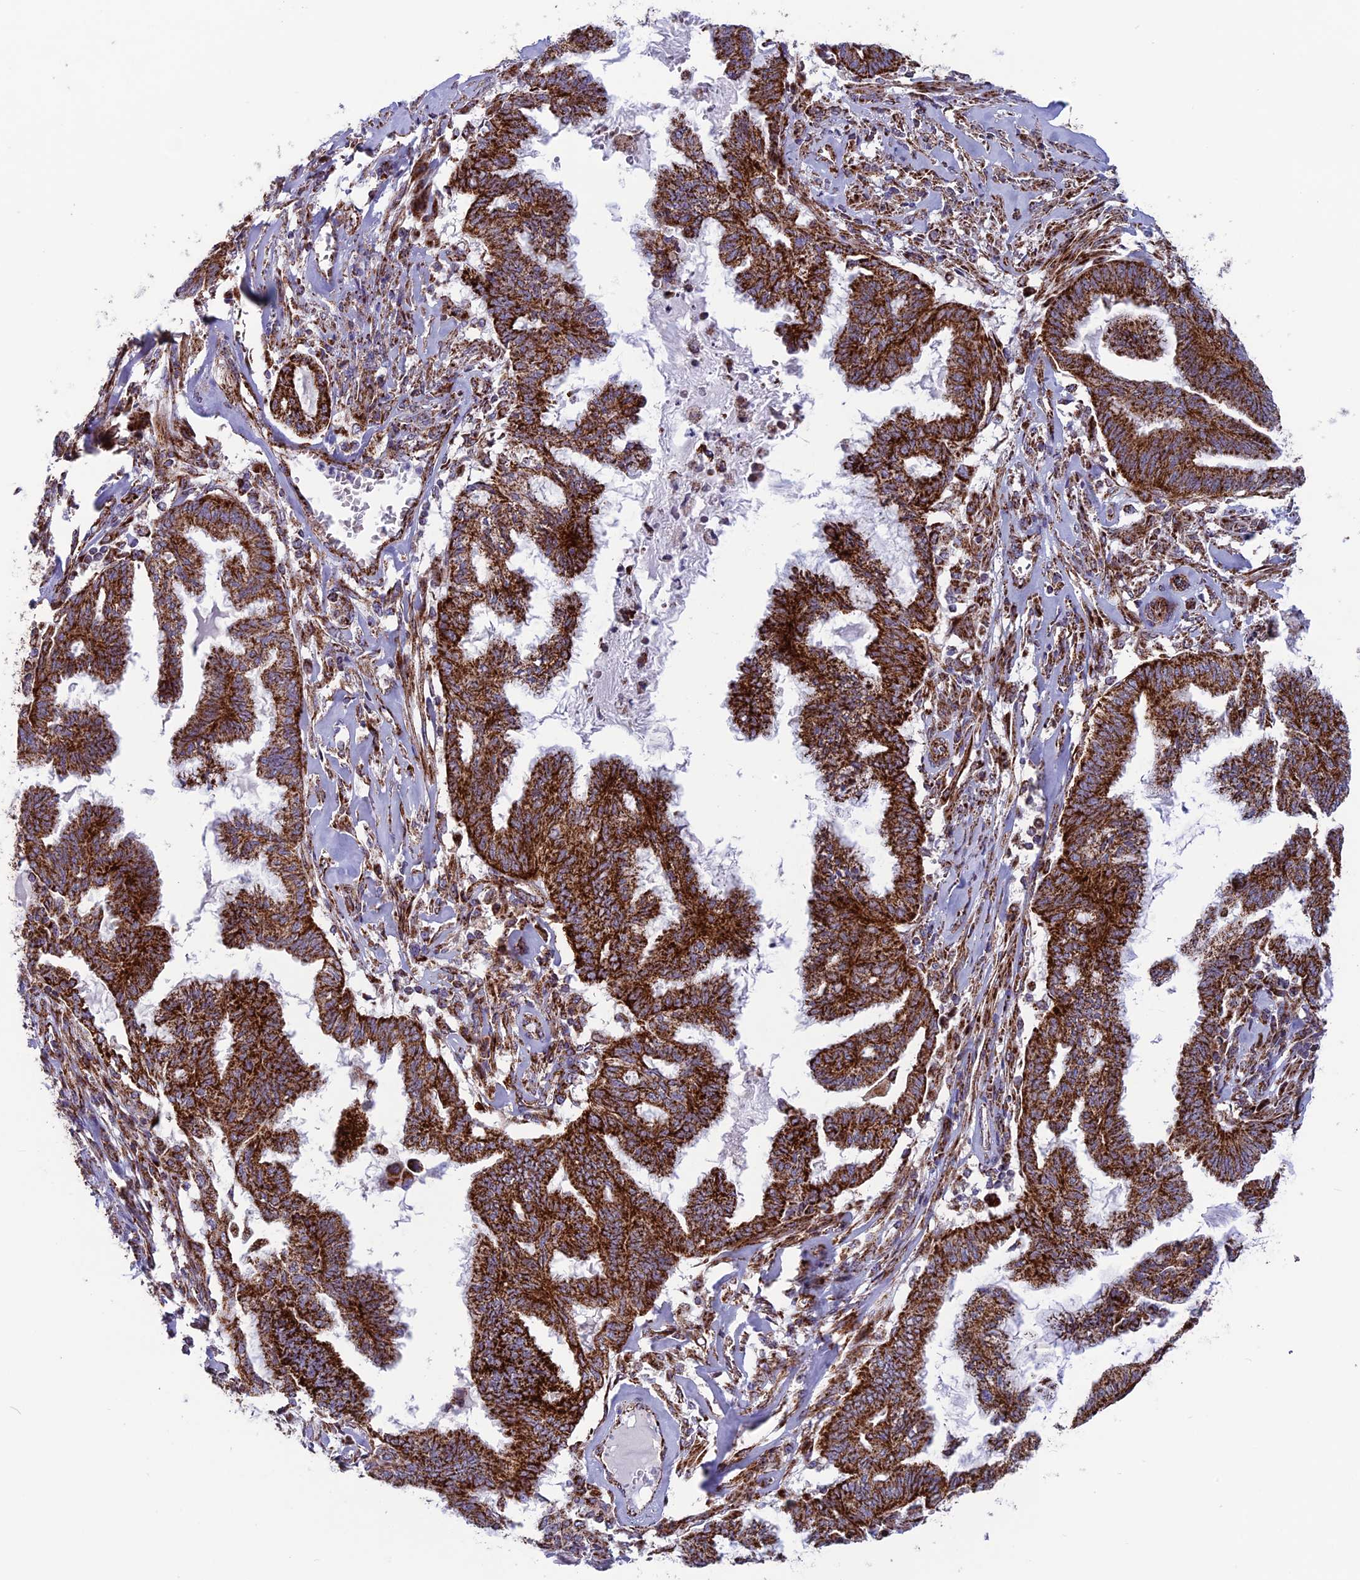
{"staining": {"intensity": "strong", "quantity": ">75%", "location": "cytoplasmic/membranous"}, "tissue": "endometrial cancer", "cell_type": "Tumor cells", "image_type": "cancer", "snomed": [{"axis": "morphology", "description": "Adenocarcinoma, NOS"}, {"axis": "topography", "description": "Endometrium"}], "caption": "A histopathology image of endometrial cancer (adenocarcinoma) stained for a protein shows strong cytoplasmic/membranous brown staining in tumor cells.", "gene": "MRPS18B", "patient": {"sex": "female", "age": 86}}